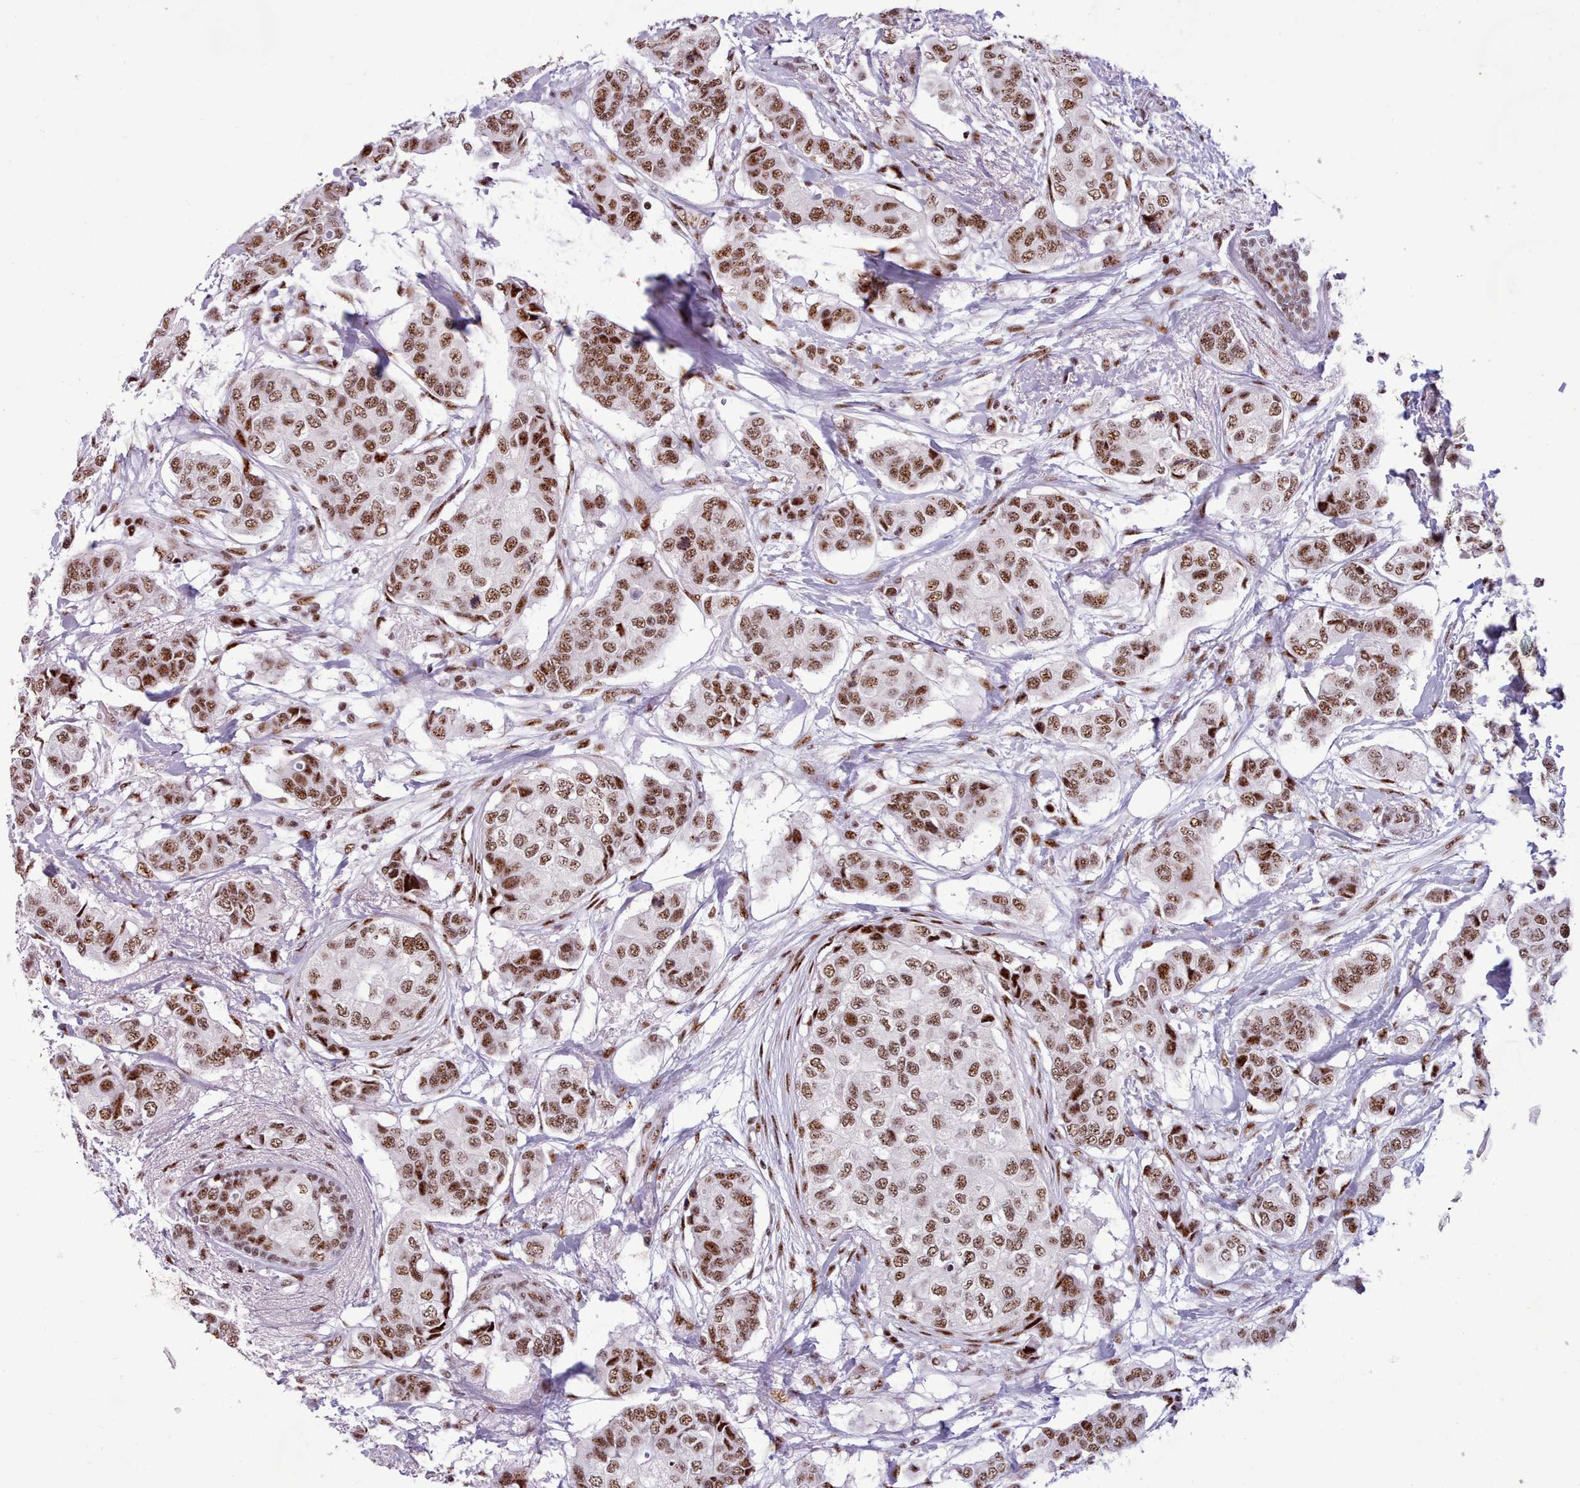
{"staining": {"intensity": "moderate", "quantity": ">75%", "location": "nuclear"}, "tissue": "breast cancer", "cell_type": "Tumor cells", "image_type": "cancer", "snomed": [{"axis": "morphology", "description": "Lobular carcinoma"}, {"axis": "topography", "description": "Breast"}], "caption": "Tumor cells exhibit moderate nuclear staining in about >75% of cells in breast cancer. (Stains: DAB in brown, nuclei in blue, Microscopy: brightfield microscopy at high magnification).", "gene": "TMEM35B", "patient": {"sex": "female", "age": 51}}